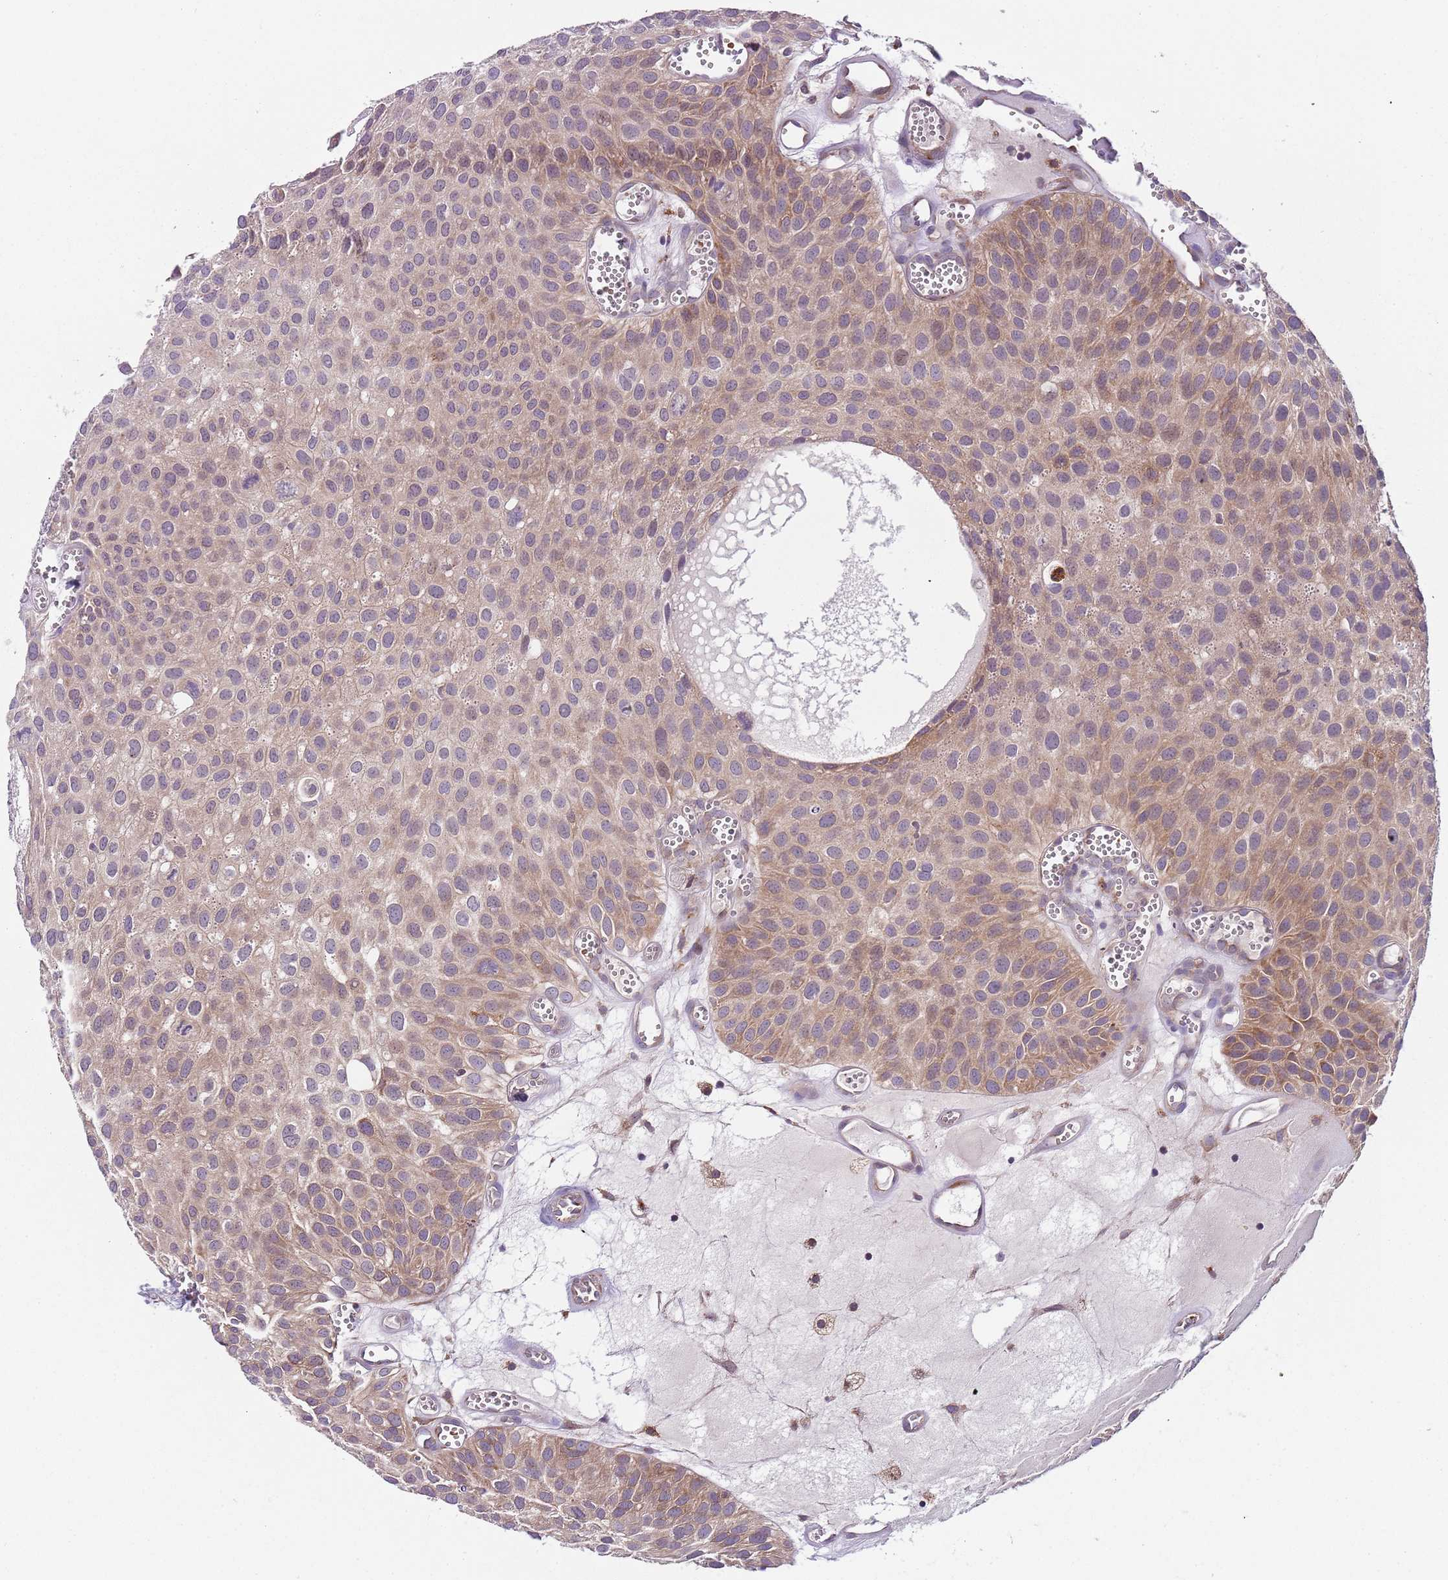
{"staining": {"intensity": "moderate", "quantity": ">75%", "location": "cytoplasmic/membranous"}, "tissue": "urothelial cancer", "cell_type": "Tumor cells", "image_type": "cancer", "snomed": [{"axis": "morphology", "description": "Urothelial carcinoma, Low grade"}, {"axis": "topography", "description": "Urinary bladder"}], "caption": "Immunohistochemistry (IHC) micrograph of neoplastic tissue: human urothelial cancer stained using immunohistochemistry (IHC) reveals medium levels of moderate protein expression localized specifically in the cytoplasmic/membranous of tumor cells, appearing as a cytoplasmic/membranous brown color.", "gene": "VWCE", "patient": {"sex": "male", "age": 88}}